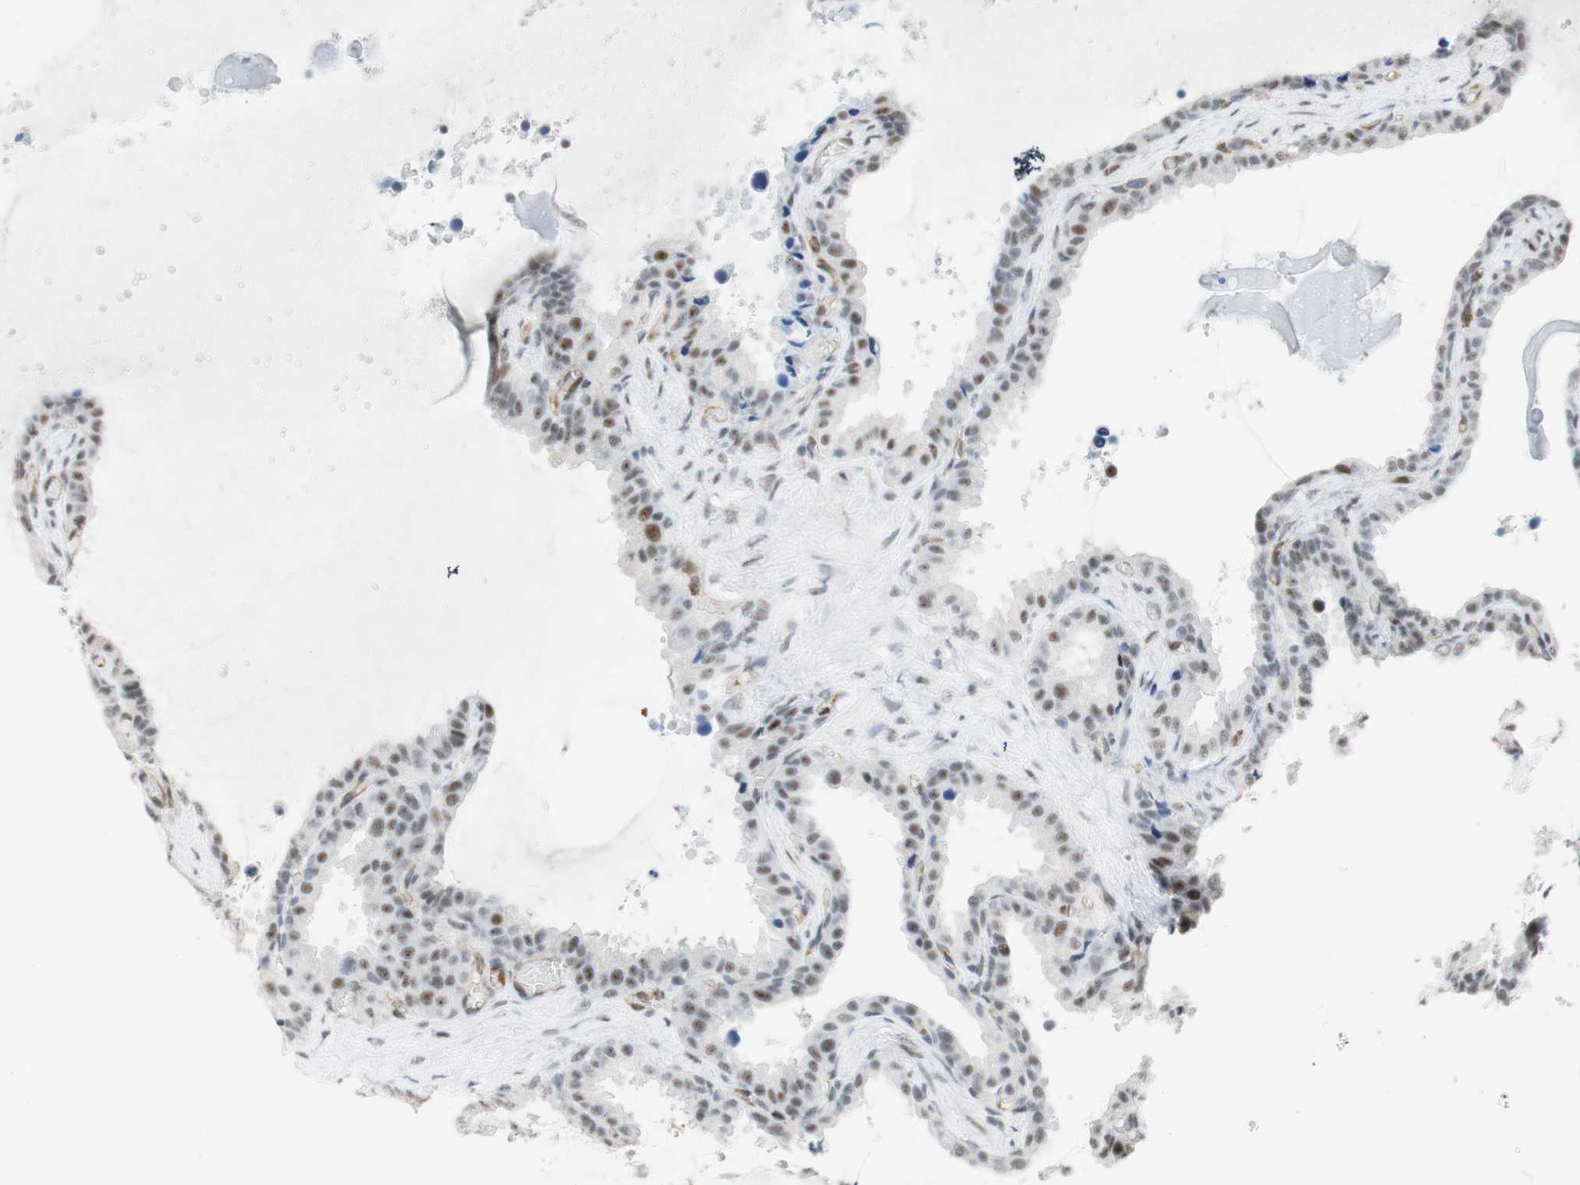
{"staining": {"intensity": "weak", "quantity": "25%-75%", "location": "nuclear"}, "tissue": "seminal vesicle", "cell_type": "Glandular cells", "image_type": "normal", "snomed": [{"axis": "morphology", "description": "Normal tissue, NOS"}, {"axis": "topography", "description": "Seminal veicle"}], "caption": "A low amount of weak nuclear staining is present in about 25%-75% of glandular cells in benign seminal vesicle.", "gene": "SAP18", "patient": {"sex": "male", "age": 46}}